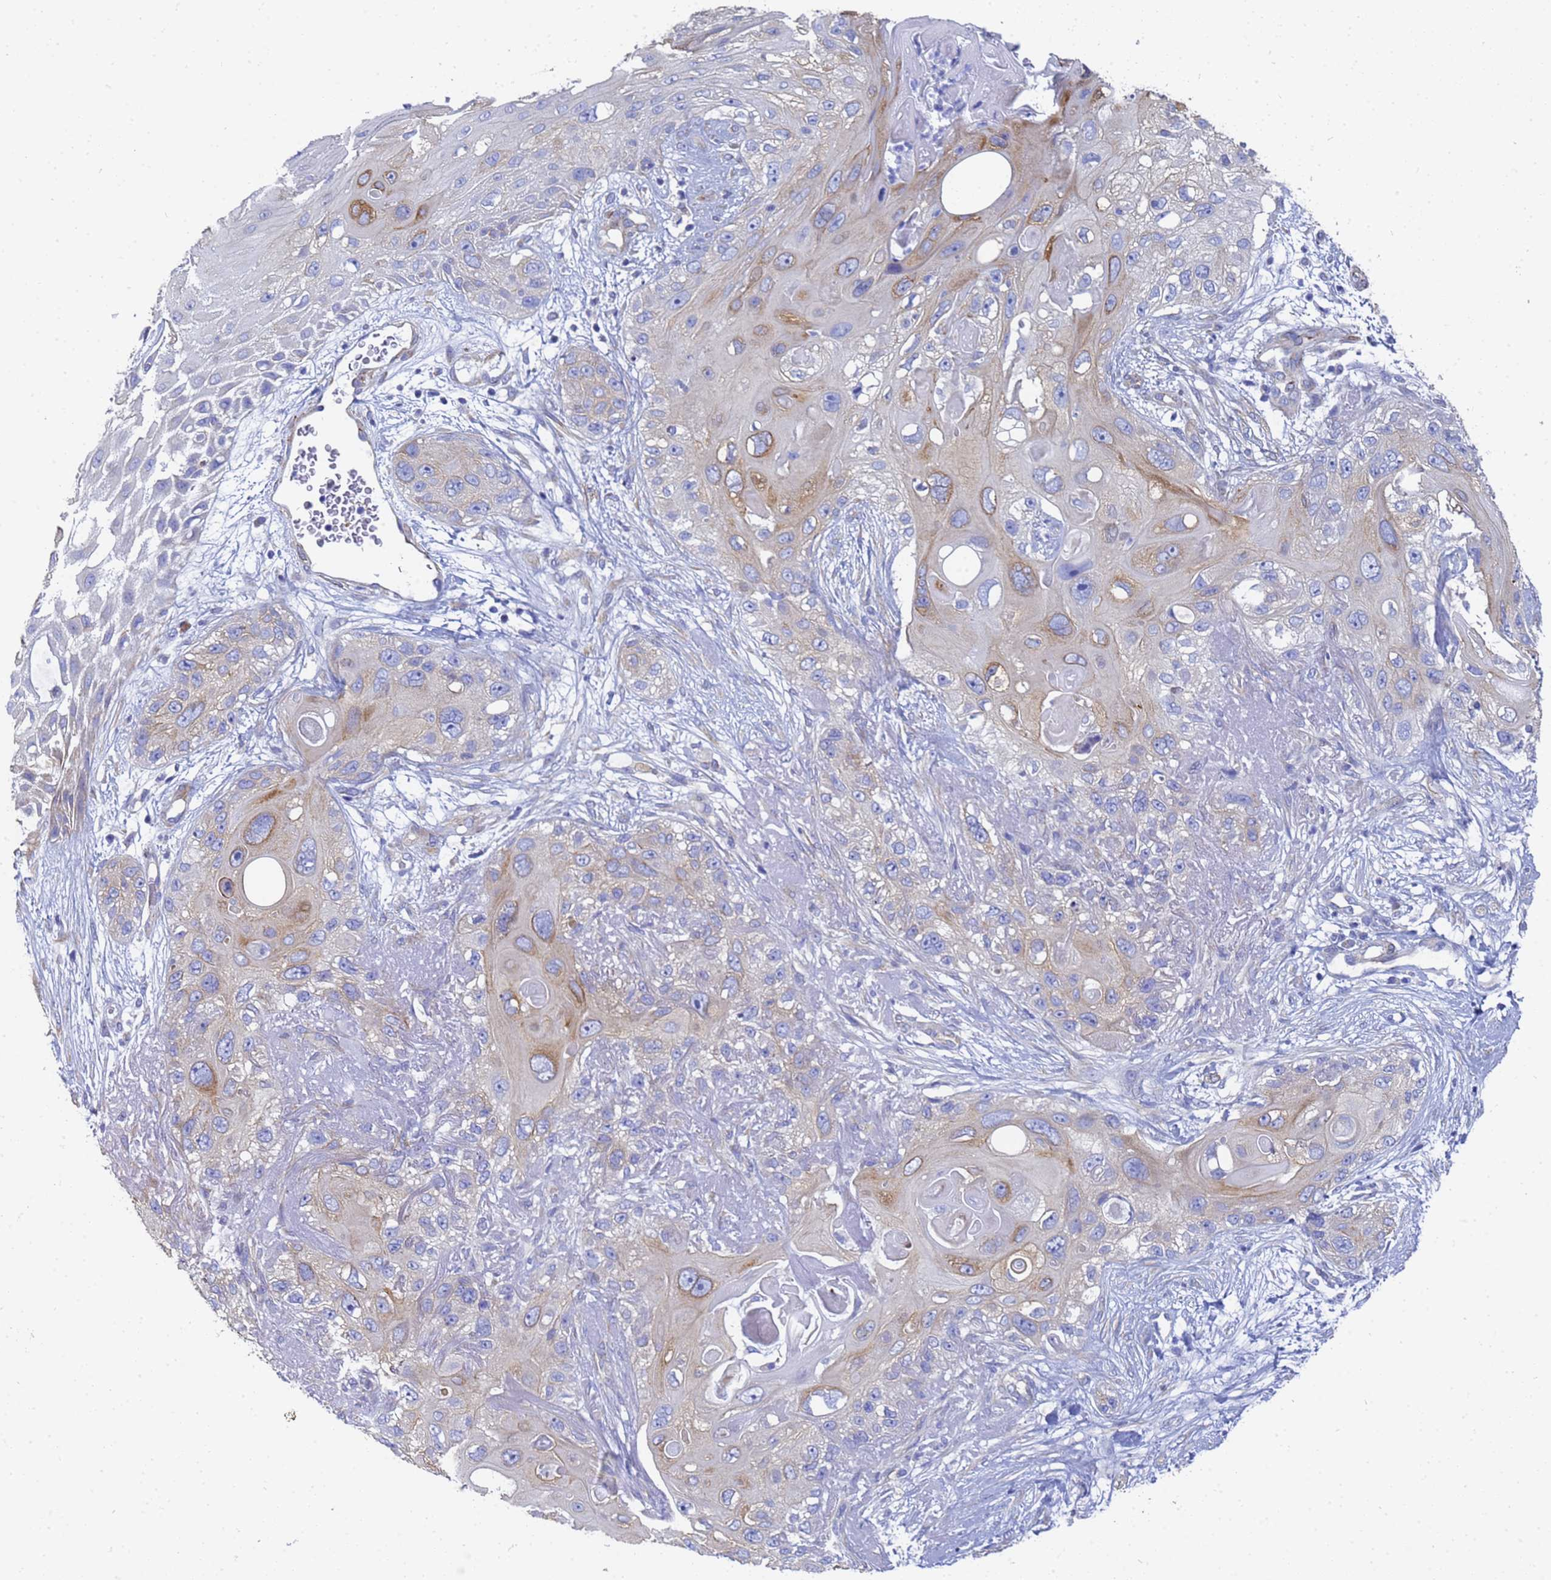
{"staining": {"intensity": "moderate", "quantity": "<25%", "location": "cytoplasmic/membranous"}, "tissue": "skin cancer", "cell_type": "Tumor cells", "image_type": "cancer", "snomed": [{"axis": "morphology", "description": "Normal tissue, NOS"}, {"axis": "morphology", "description": "Squamous cell carcinoma, NOS"}, {"axis": "topography", "description": "Skin"}], "caption": "Skin cancer stained with IHC shows moderate cytoplasmic/membranous staining in about <25% of tumor cells.", "gene": "TUBB1", "patient": {"sex": "male", "age": 72}}